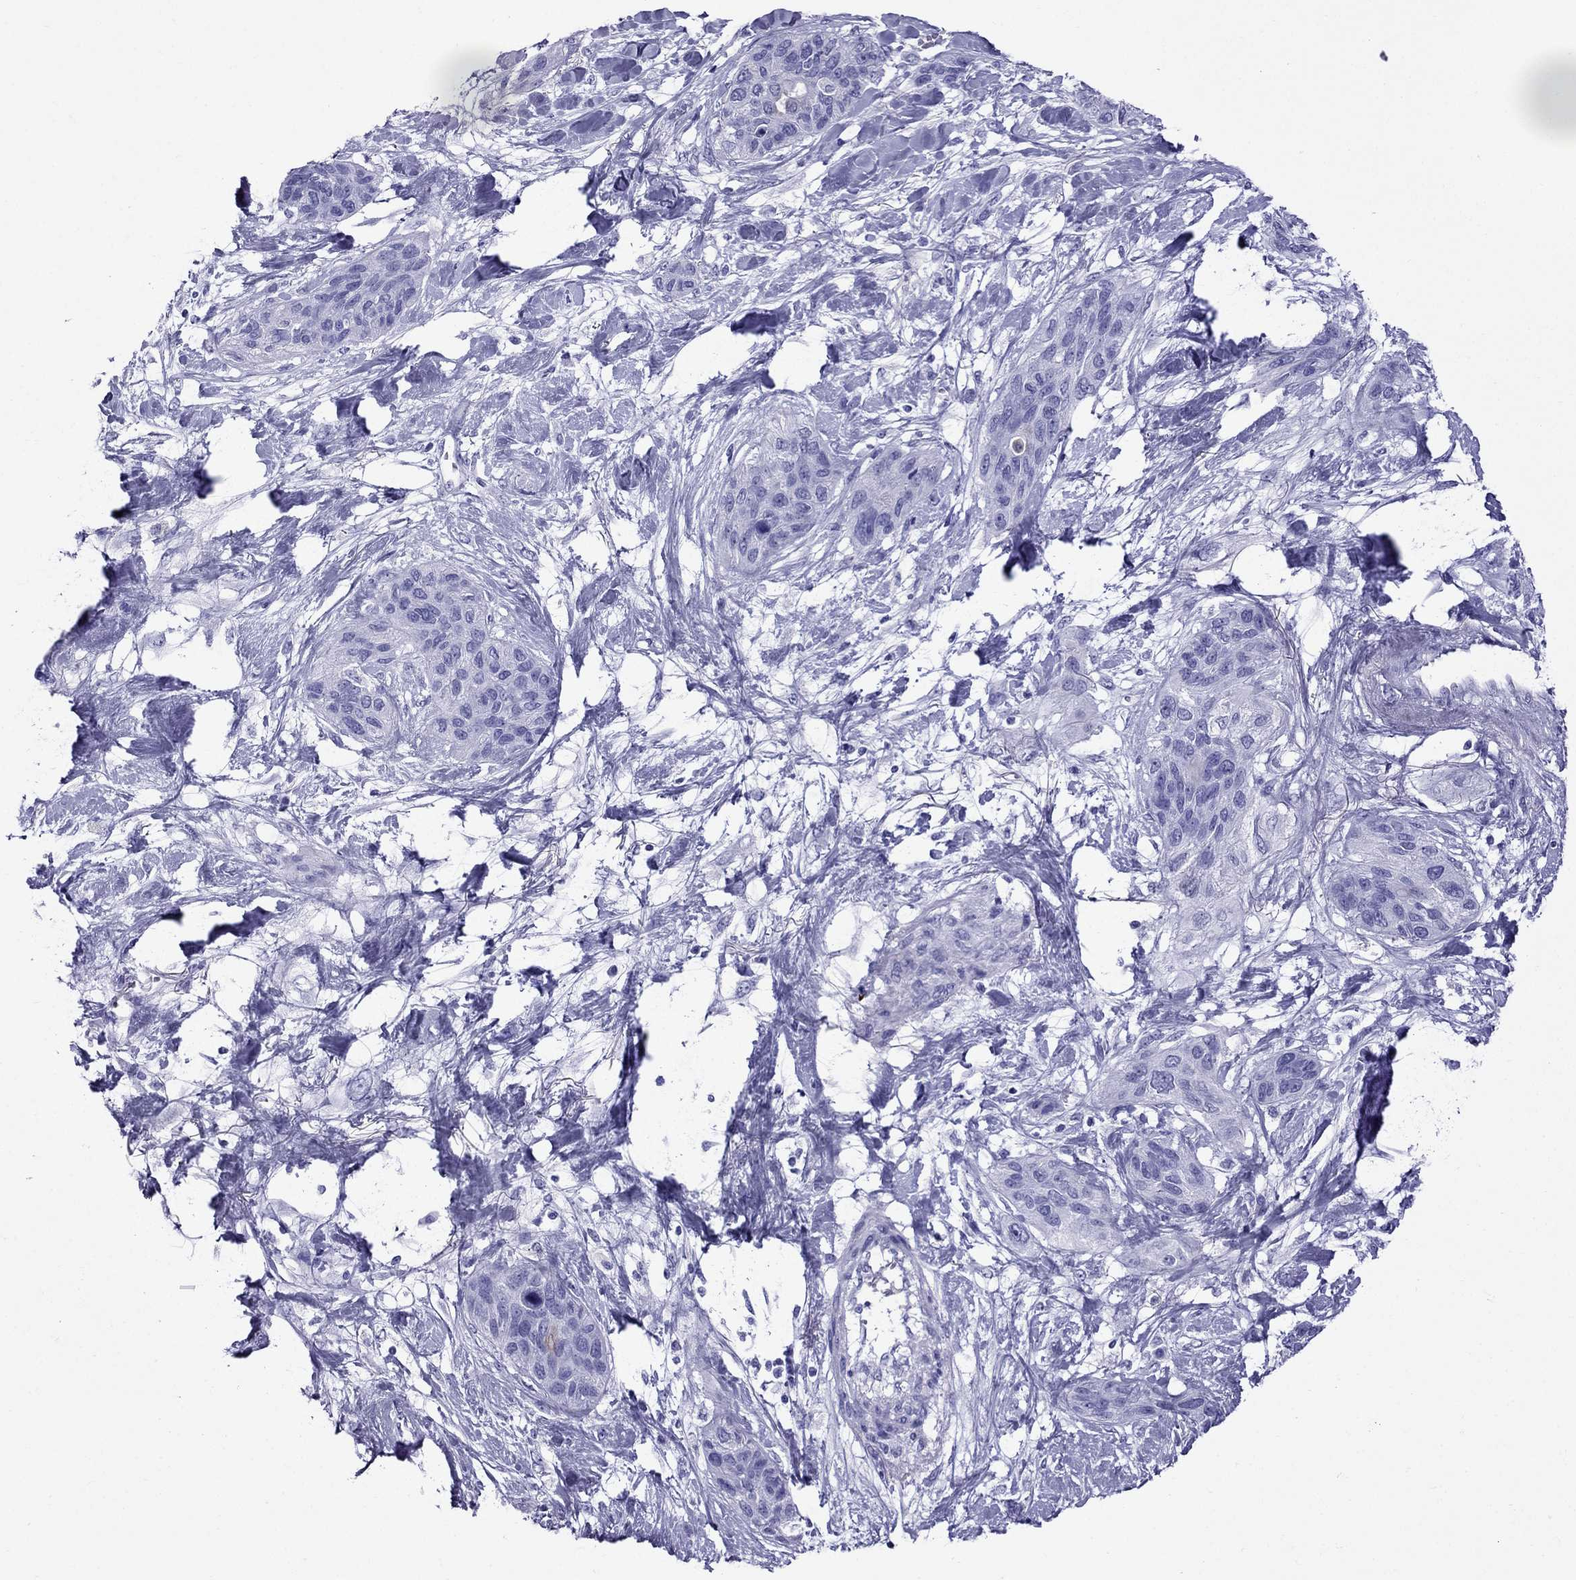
{"staining": {"intensity": "negative", "quantity": "none", "location": "none"}, "tissue": "lung cancer", "cell_type": "Tumor cells", "image_type": "cancer", "snomed": [{"axis": "morphology", "description": "Squamous cell carcinoma, NOS"}, {"axis": "topography", "description": "Lung"}], "caption": "Immunohistochemical staining of human lung cancer demonstrates no significant positivity in tumor cells. (DAB (3,3'-diaminobenzidine) immunohistochemistry (IHC), high magnification).", "gene": "CRYBA1", "patient": {"sex": "female", "age": 70}}